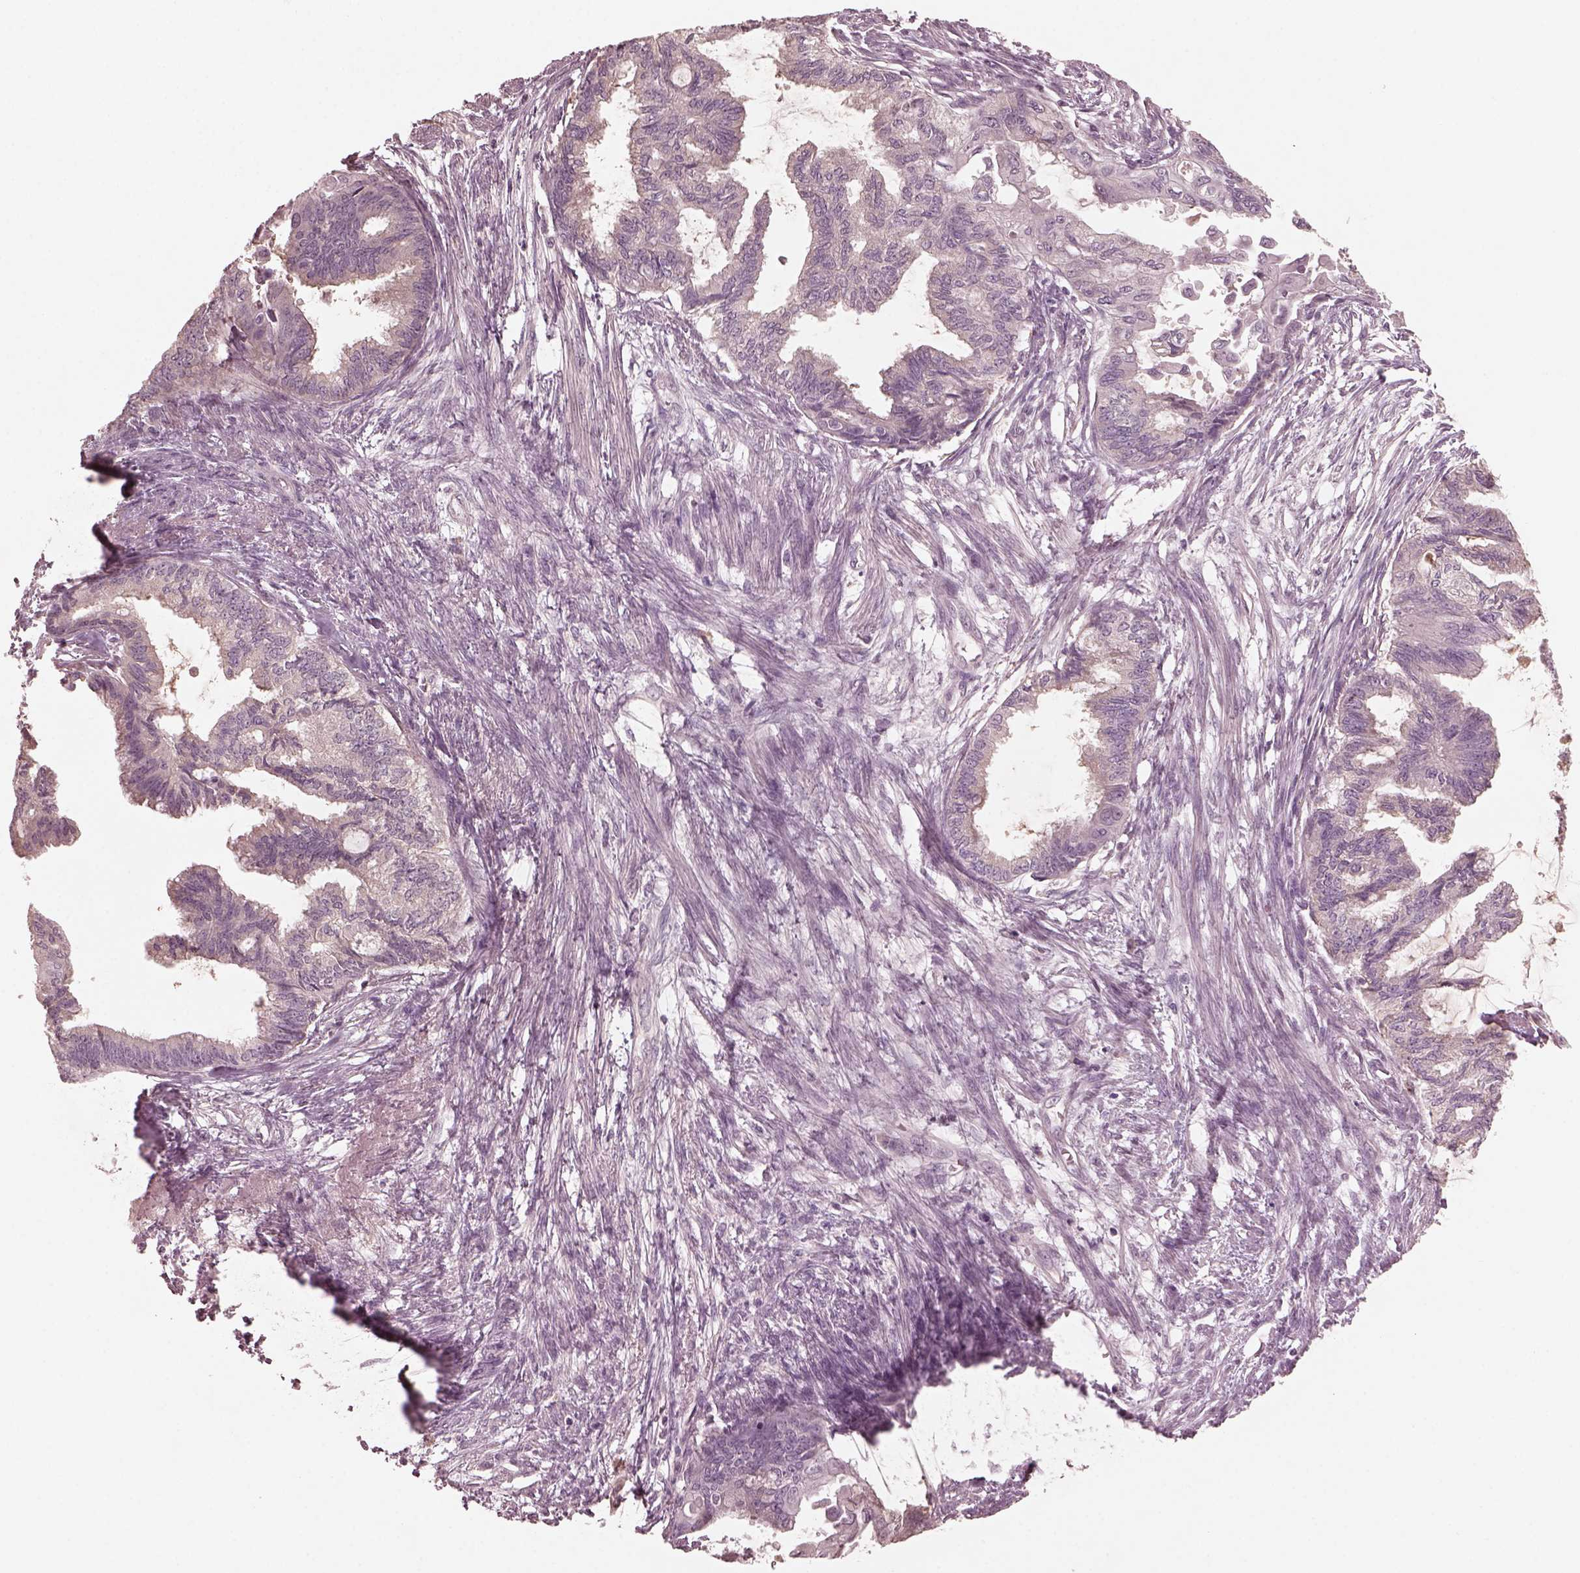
{"staining": {"intensity": "negative", "quantity": "none", "location": "none"}, "tissue": "endometrial cancer", "cell_type": "Tumor cells", "image_type": "cancer", "snomed": [{"axis": "morphology", "description": "Adenocarcinoma, NOS"}, {"axis": "topography", "description": "Endometrium"}], "caption": "IHC image of neoplastic tissue: human adenocarcinoma (endometrial) stained with DAB exhibits no significant protein staining in tumor cells. The staining was performed using DAB to visualize the protein expression in brown, while the nuclei were stained in blue with hematoxylin (Magnification: 20x).", "gene": "VWA5B1", "patient": {"sex": "female", "age": 86}}